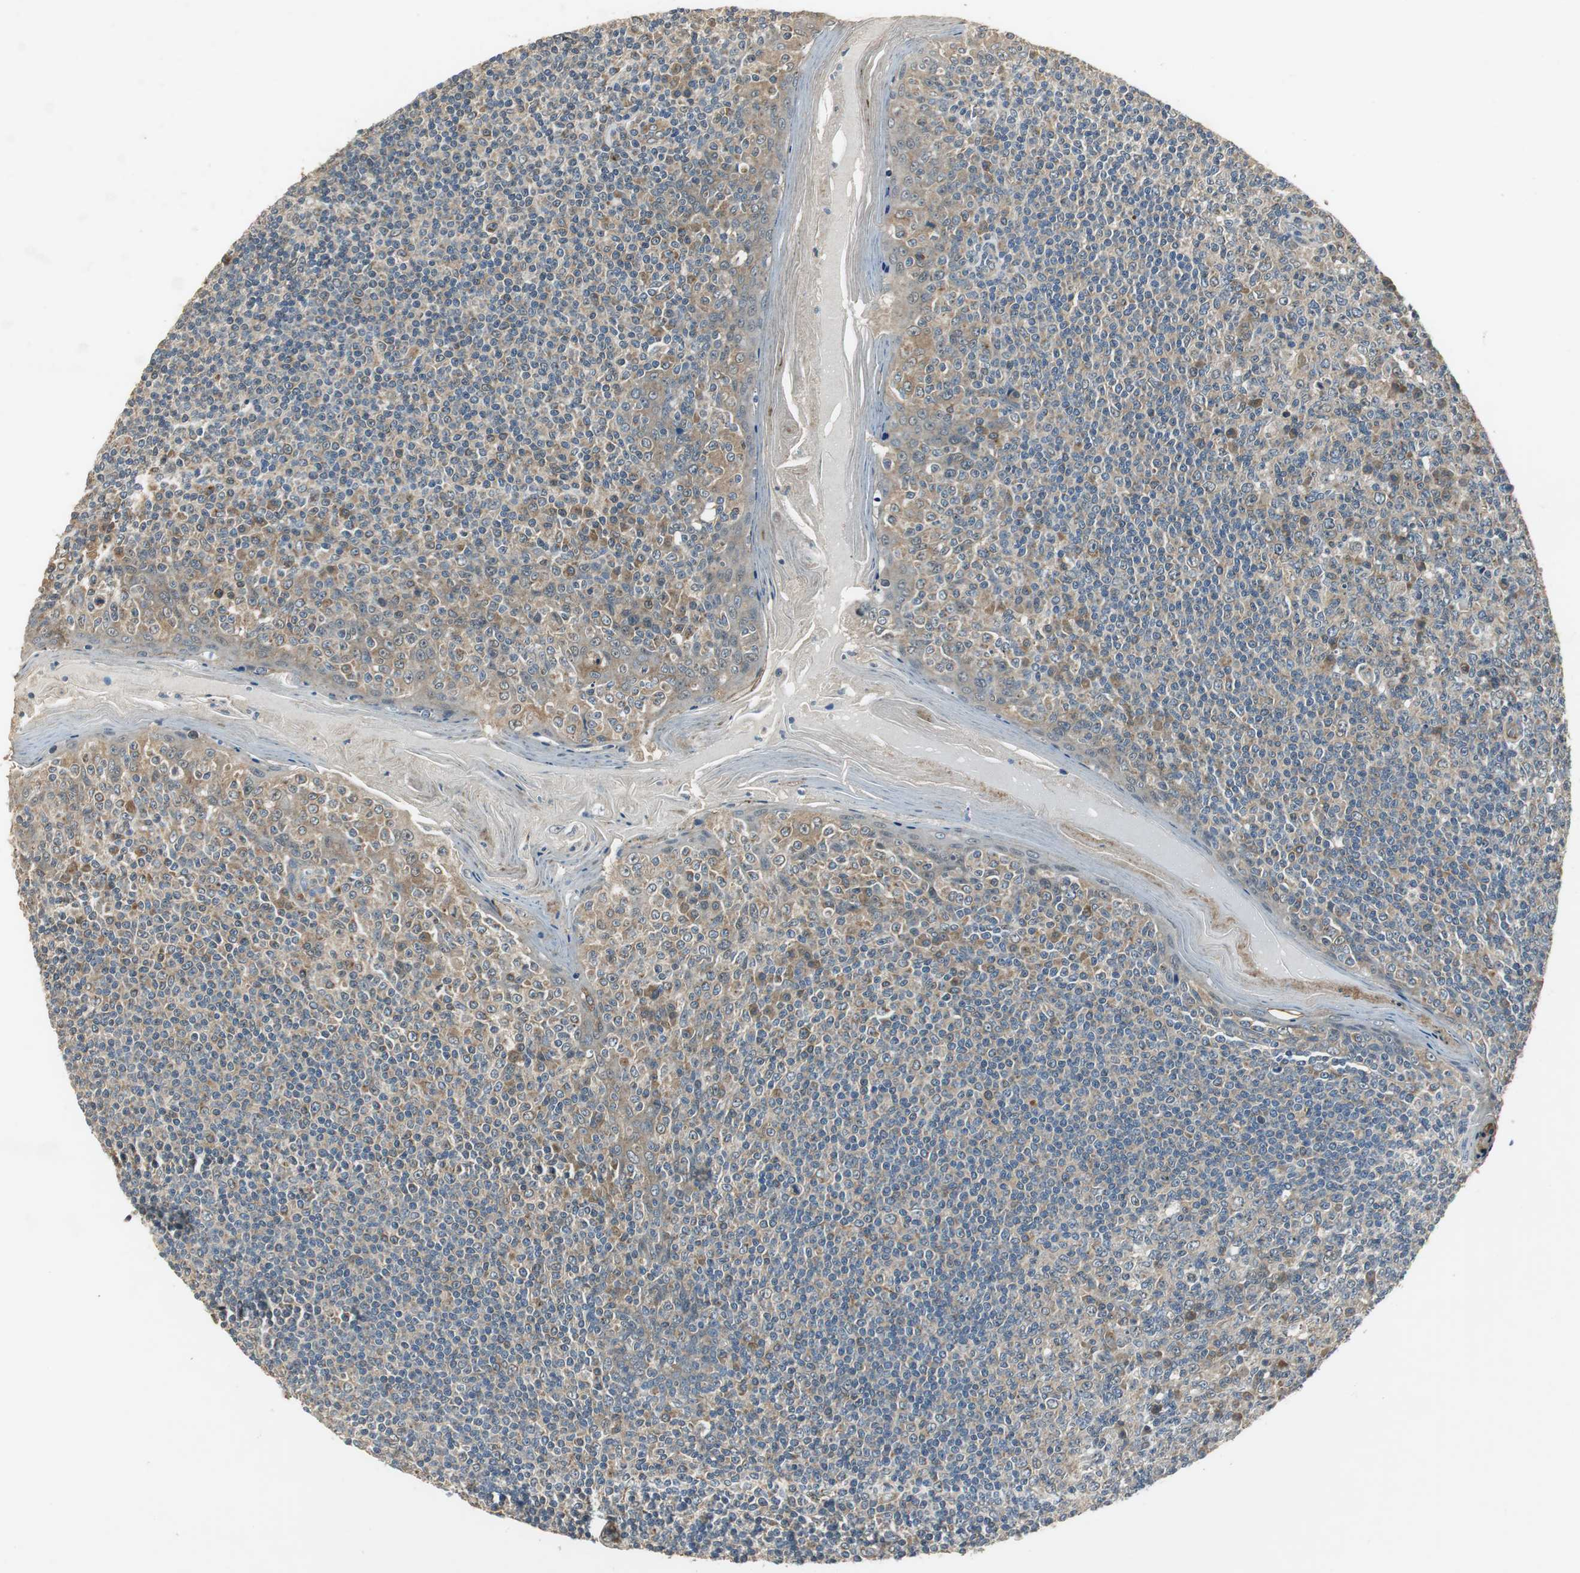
{"staining": {"intensity": "weak", "quantity": ">75%", "location": "cytoplasmic/membranous"}, "tissue": "tonsil", "cell_type": "Germinal center cells", "image_type": "normal", "snomed": [{"axis": "morphology", "description": "Normal tissue, NOS"}, {"axis": "topography", "description": "Tonsil"}], "caption": "About >75% of germinal center cells in unremarkable tonsil demonstrate weak cytoplasmic/membranous protein staining as visualized by brown immunohistochemical staining.", "gene": "PSMB4", "patient": {"sex": "male", "age": 31}}